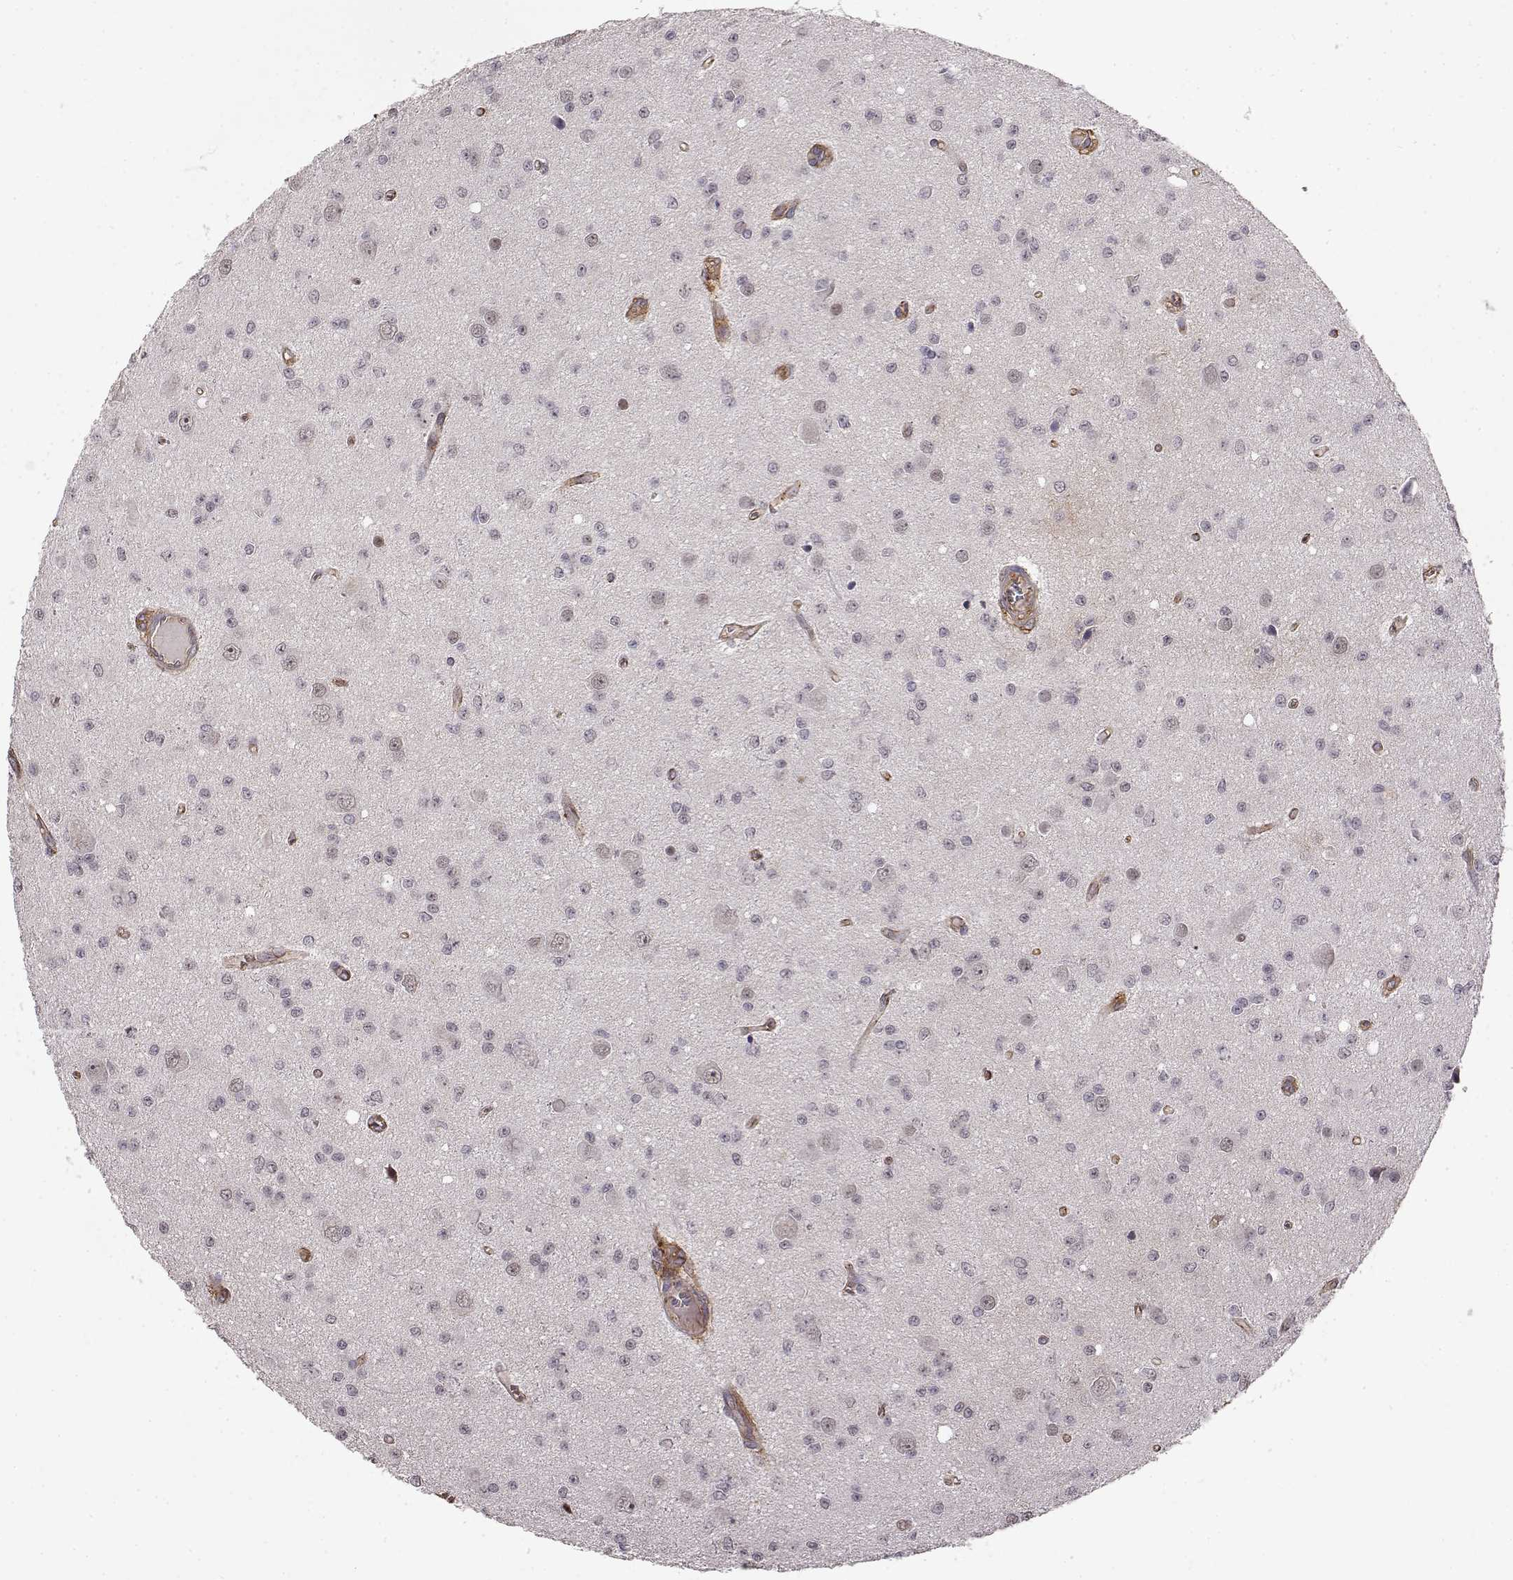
{"staining": {"intensity": "negative", "quantity": "none", "location": "none"}, "tissue": "glioma", "cell_type": "Tumor cells", "image_type": "cancer", "snomed": [{"axis": "morphology", "description": "Glioma, malignant, Low grade"}, {"axis": "topography", "description": "Brain"}], "caption": "IHC photomicrograph of neoplastic tissue: low-grade glioma (malignant) stained with DAB (3,3'-diaminobenzidine) demonstrates no significant protein staining in tumor cells.", "gene": "IFITM1", "patient": {"sex": "female", "age": 45}}